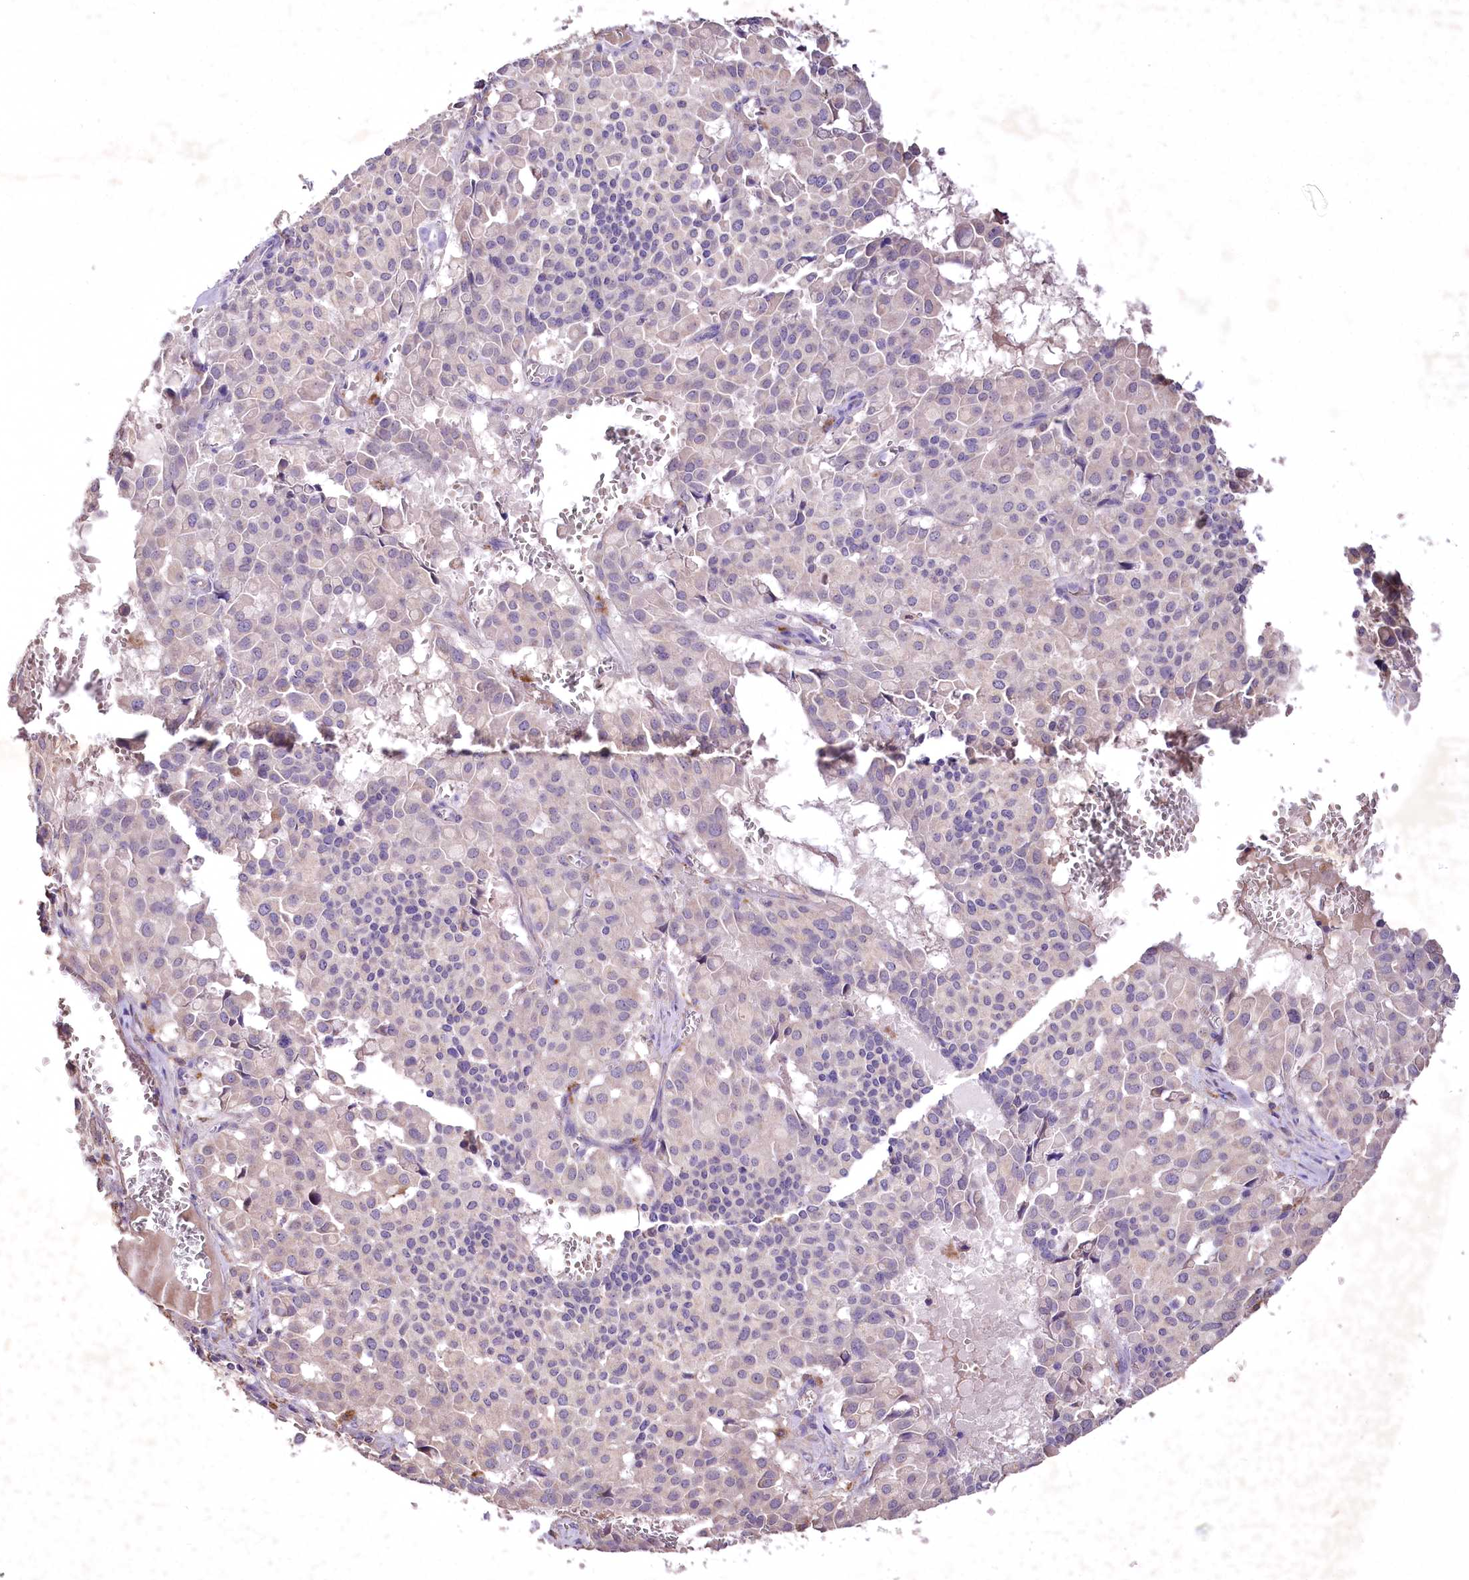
{"staining": {"intensity": "negative", "quantity": "none", "location": "none"}, "tissue": "pancreatic cancer", "cell_type": "Tumor cells", "image_type": "cancer", "snomed": [{"axis": "morphology", "description": "Adenocarcinoma, NOS"}, {"axis": "topography", "description": "Pancreas"}], "caption": "The micrograph demonstrates no significant positivity in tumor cells of pancreatic adenocarcinoma.", "gene": "PCYOX1L", "patient": {"sex": "male", "age": 65}}